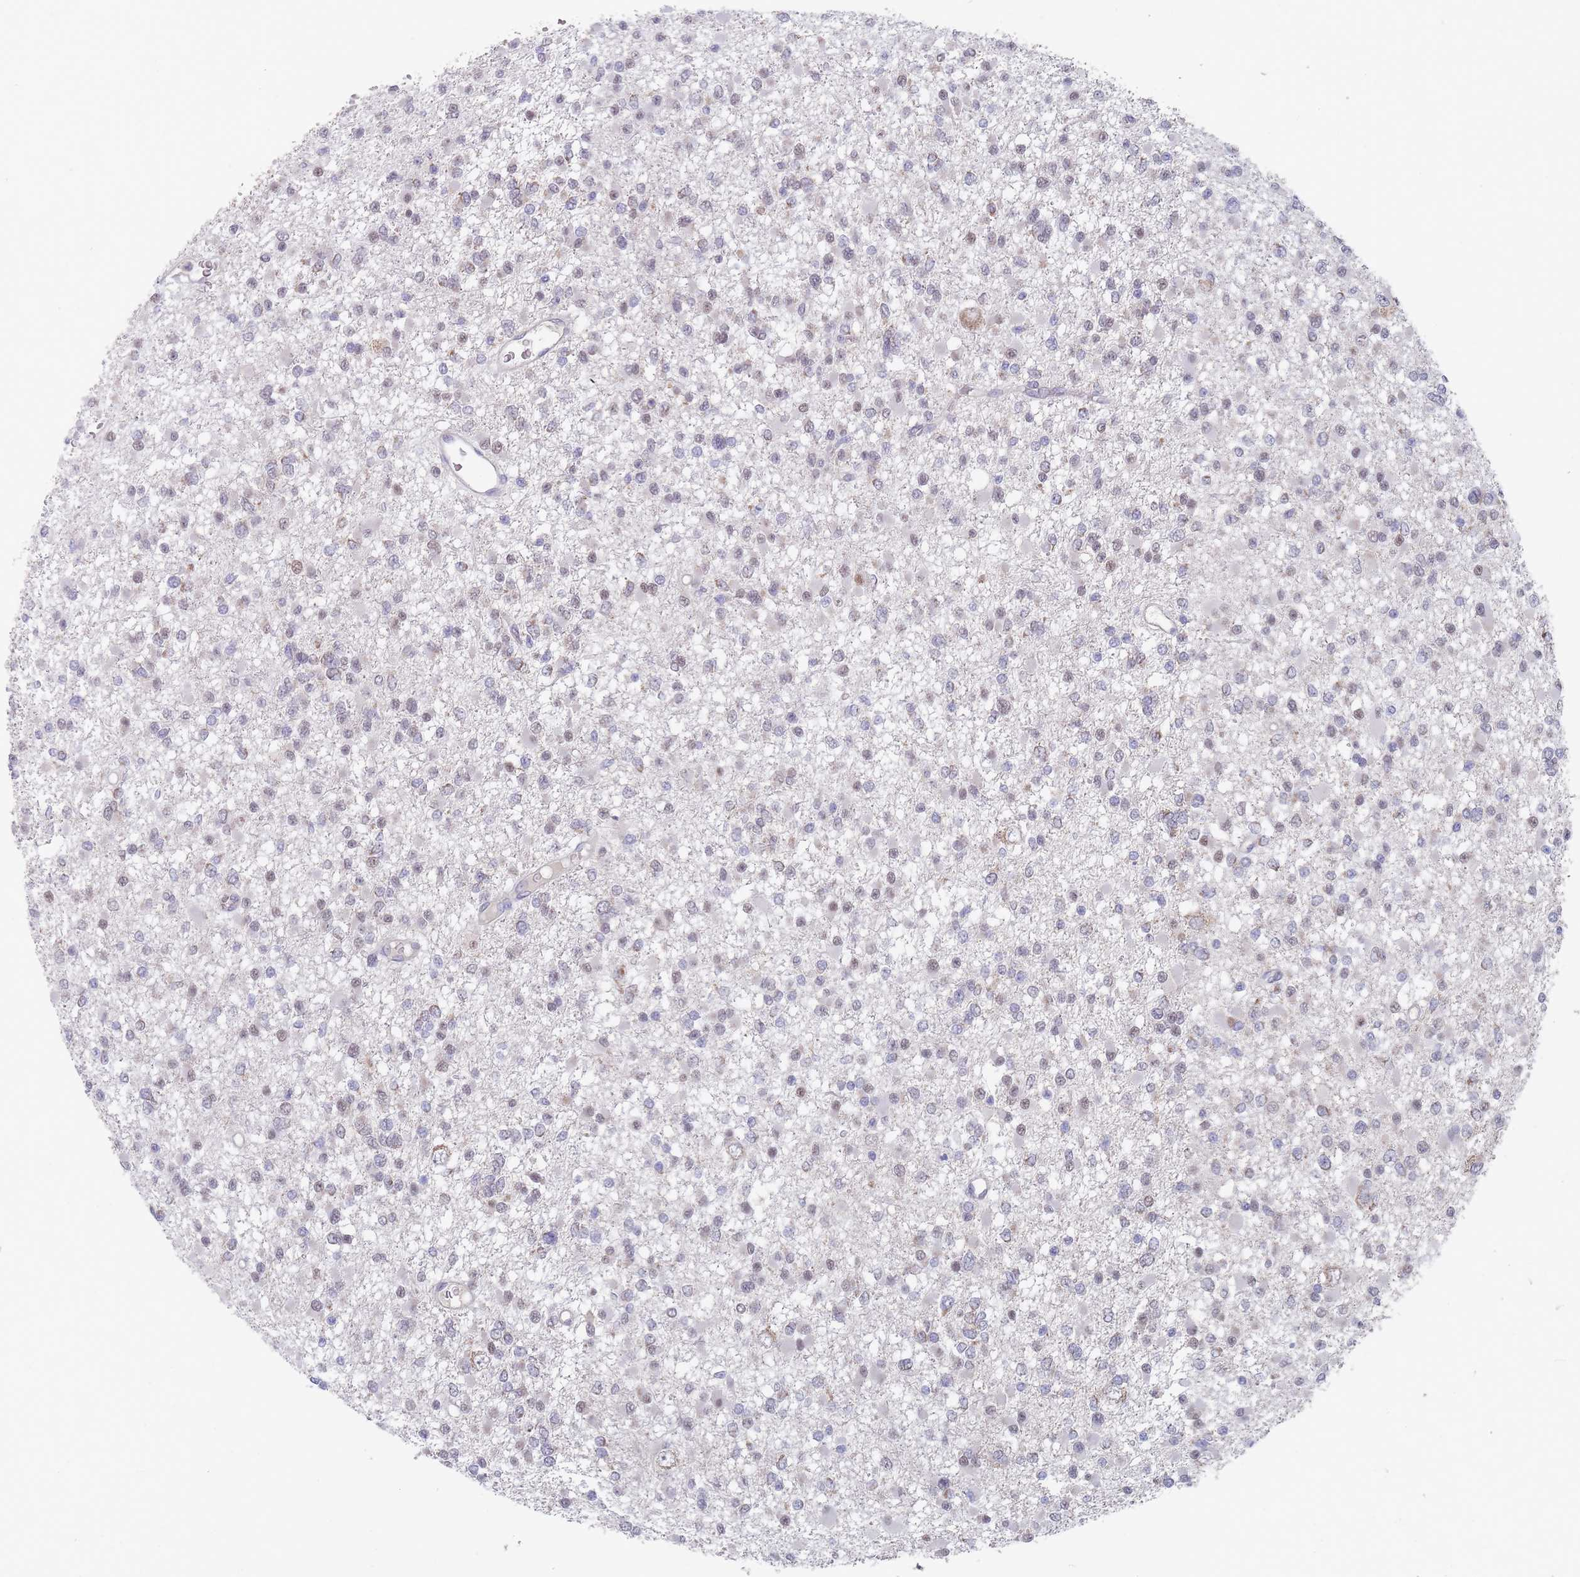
{"staining": {"intensity": "weak", "quantity": "25%-75%", "location": "nuclear"}, "tissue": "glioma", "cell_type": "Tumor cells", "image_type": "cancer", "snomed": [{"axis": "morphology", "description": "Glioma, malignant, Low grade"}, {"axis": "topography", "description": "Brain"}], "caption": "Protein staining of malignant low-grade glioma tissue shows weak nuclear staining in approximately 25%-75% of tumor cells. (DAB (3,3'-diaminobenzidine) = brown stain, brightfield microscopy at high magnification).", "gene": "PEX7", "patient": {"sex": "female", "age": 22}}